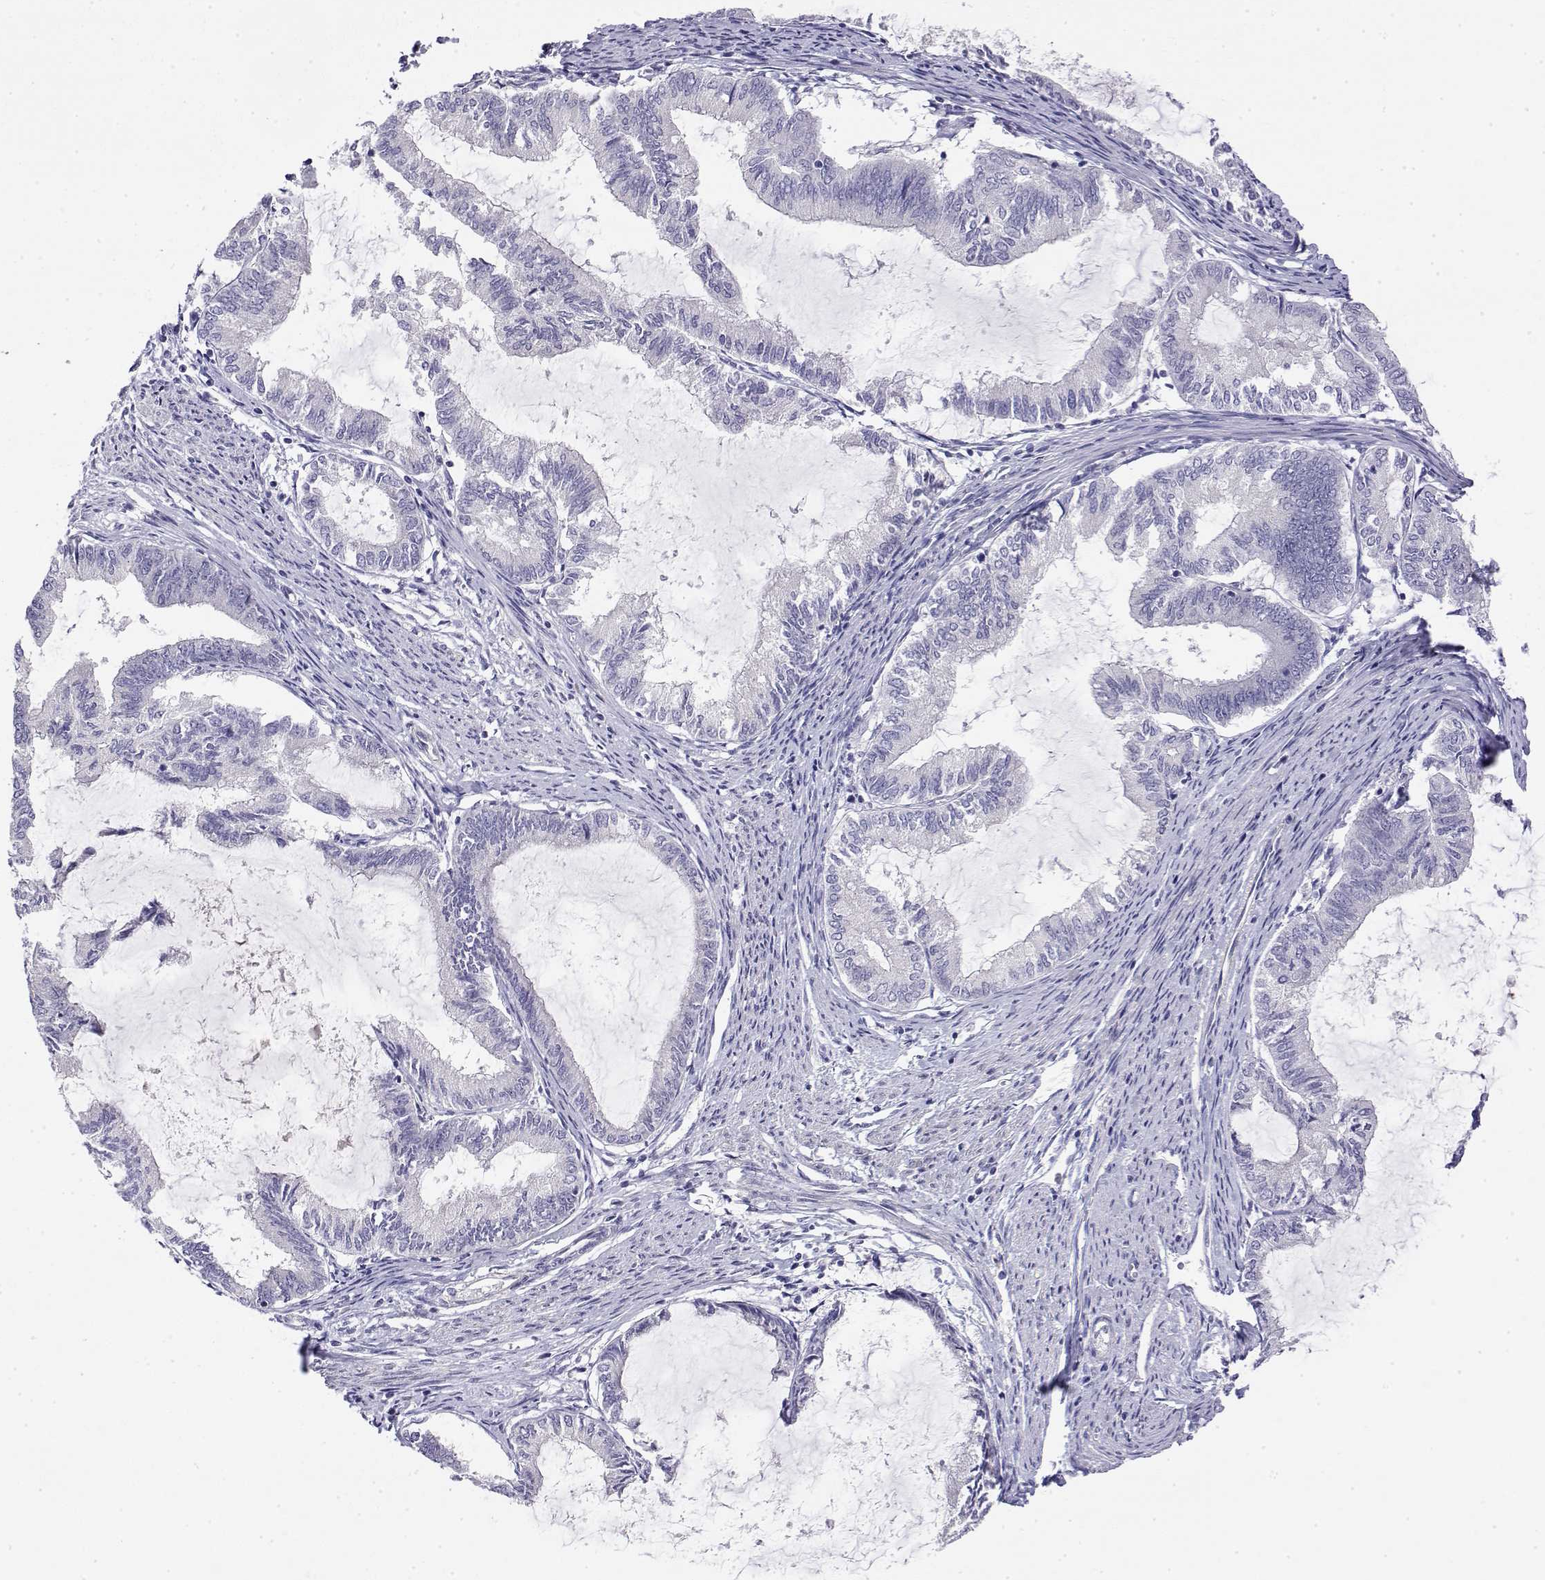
{"staining": {"intensity": "negative", "quantity": "none", "location": "none"}, "tissue": "endometrial cancer", "cell_type": "Tumor cells", "image_type": "cancer", "snomed": [{"axis": "morphology", "description": "Adenocarcinoma, NOS"}, {"axis": "topography", "description": "Endometrium"}], "caption": "Micrograph shows no significant protein staining in tumor cells of endometrial cancer (adenocarcinoma).", "gene": "LY6D", "patient": {"sex": "female", "age": 86}}